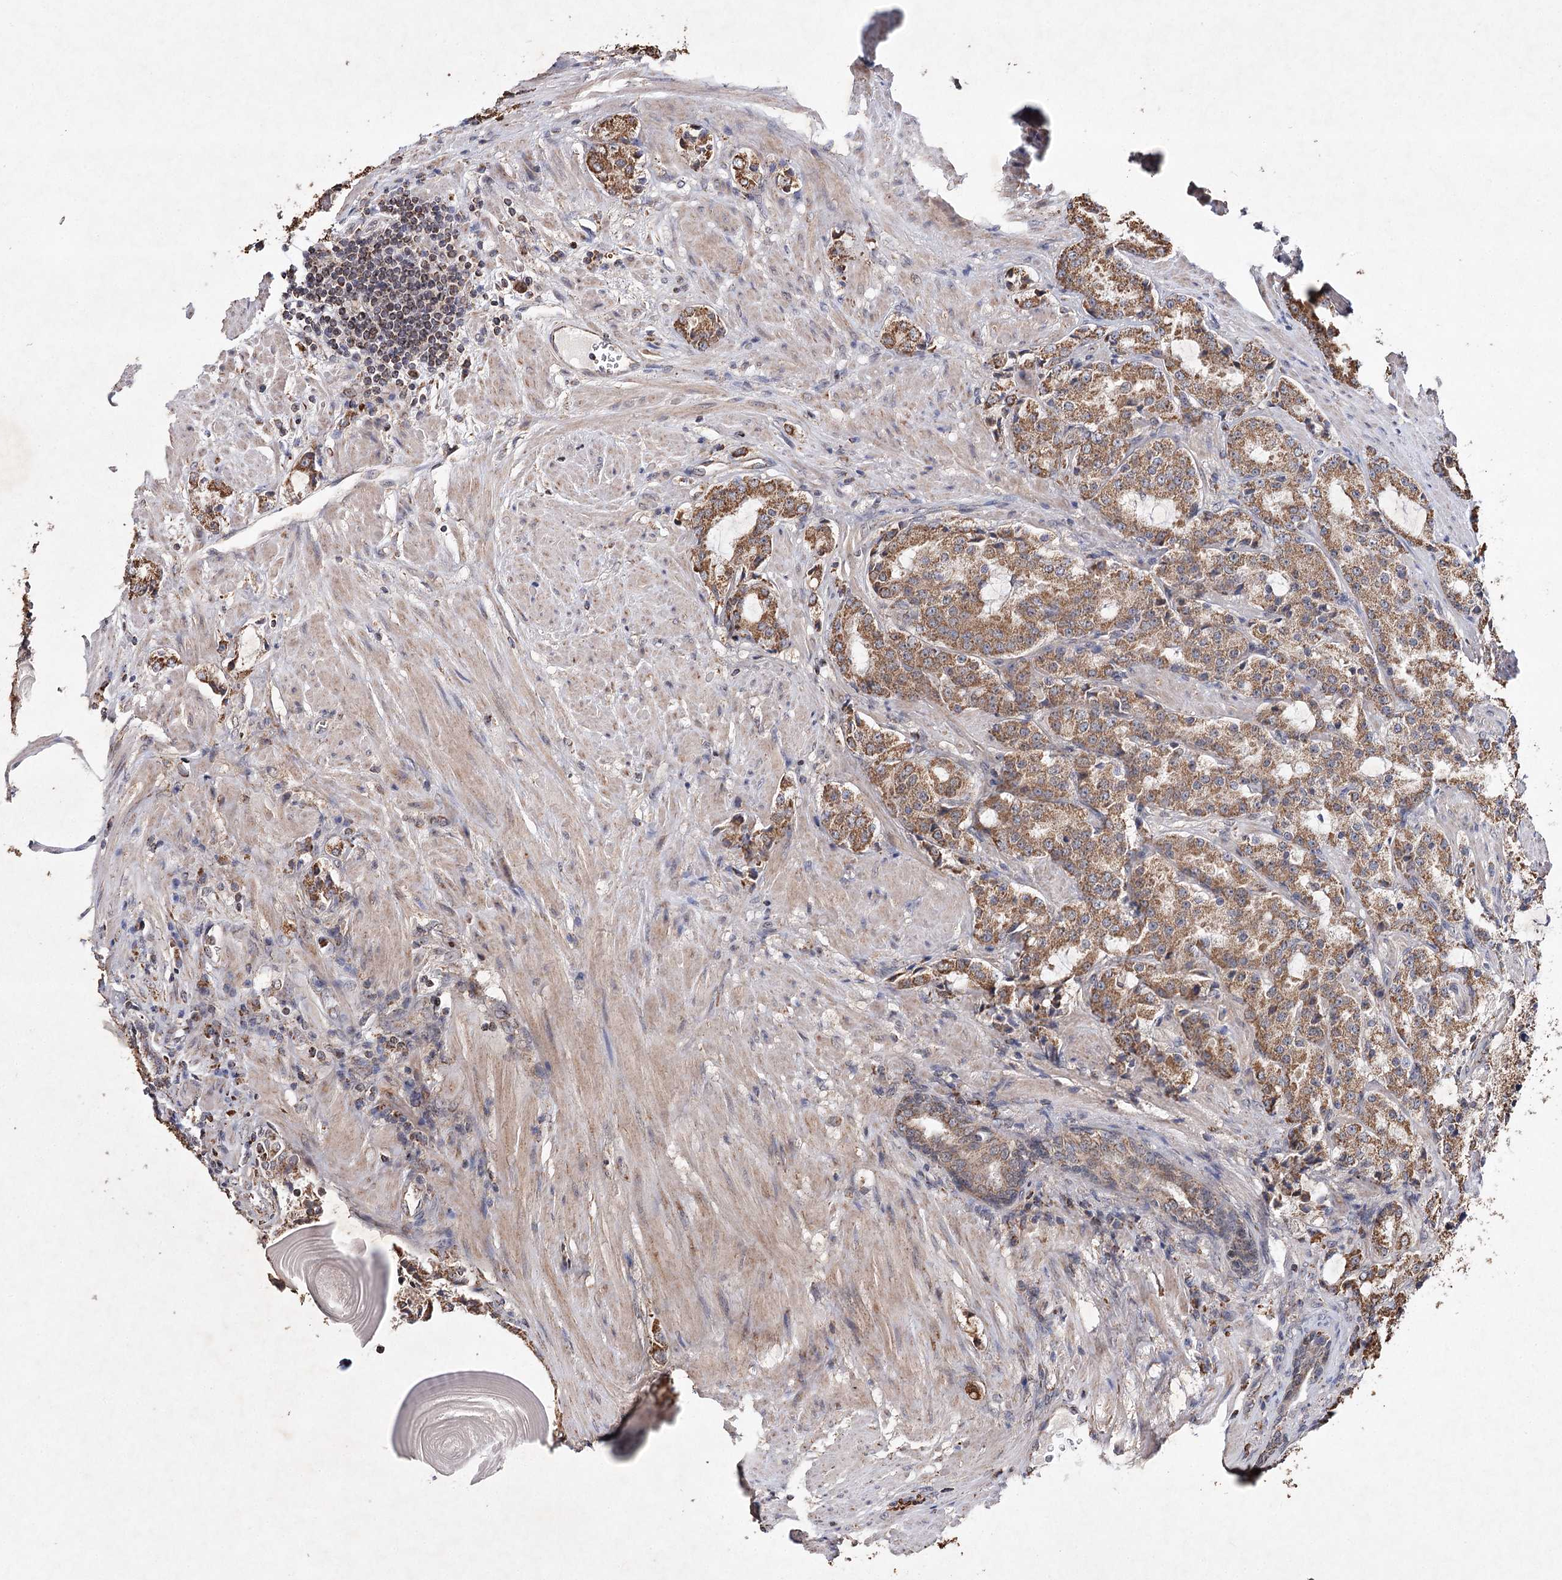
{"staining": {"intensity": "moderate", "quantity": ">75%", "location": "cytoplasmic/membranous"}, "tissue": "prostate cancer", "cell_type": "Tumor cells", "image_type": "cancer", "snomed": [{"axis": "morphology", "description": "Adenocarcinoma, High grade"}, {"axis": "topography", "description": "Prostate"}], "caption": "The immunohistochemical stain shows moderate cytoplasmic/membranous positivity in tumor cells of adenocarcinoma (high-grade) (prostate) tissue.", "gene": "PIK3CB", "patient": {"sex": "male", "age": 66}}